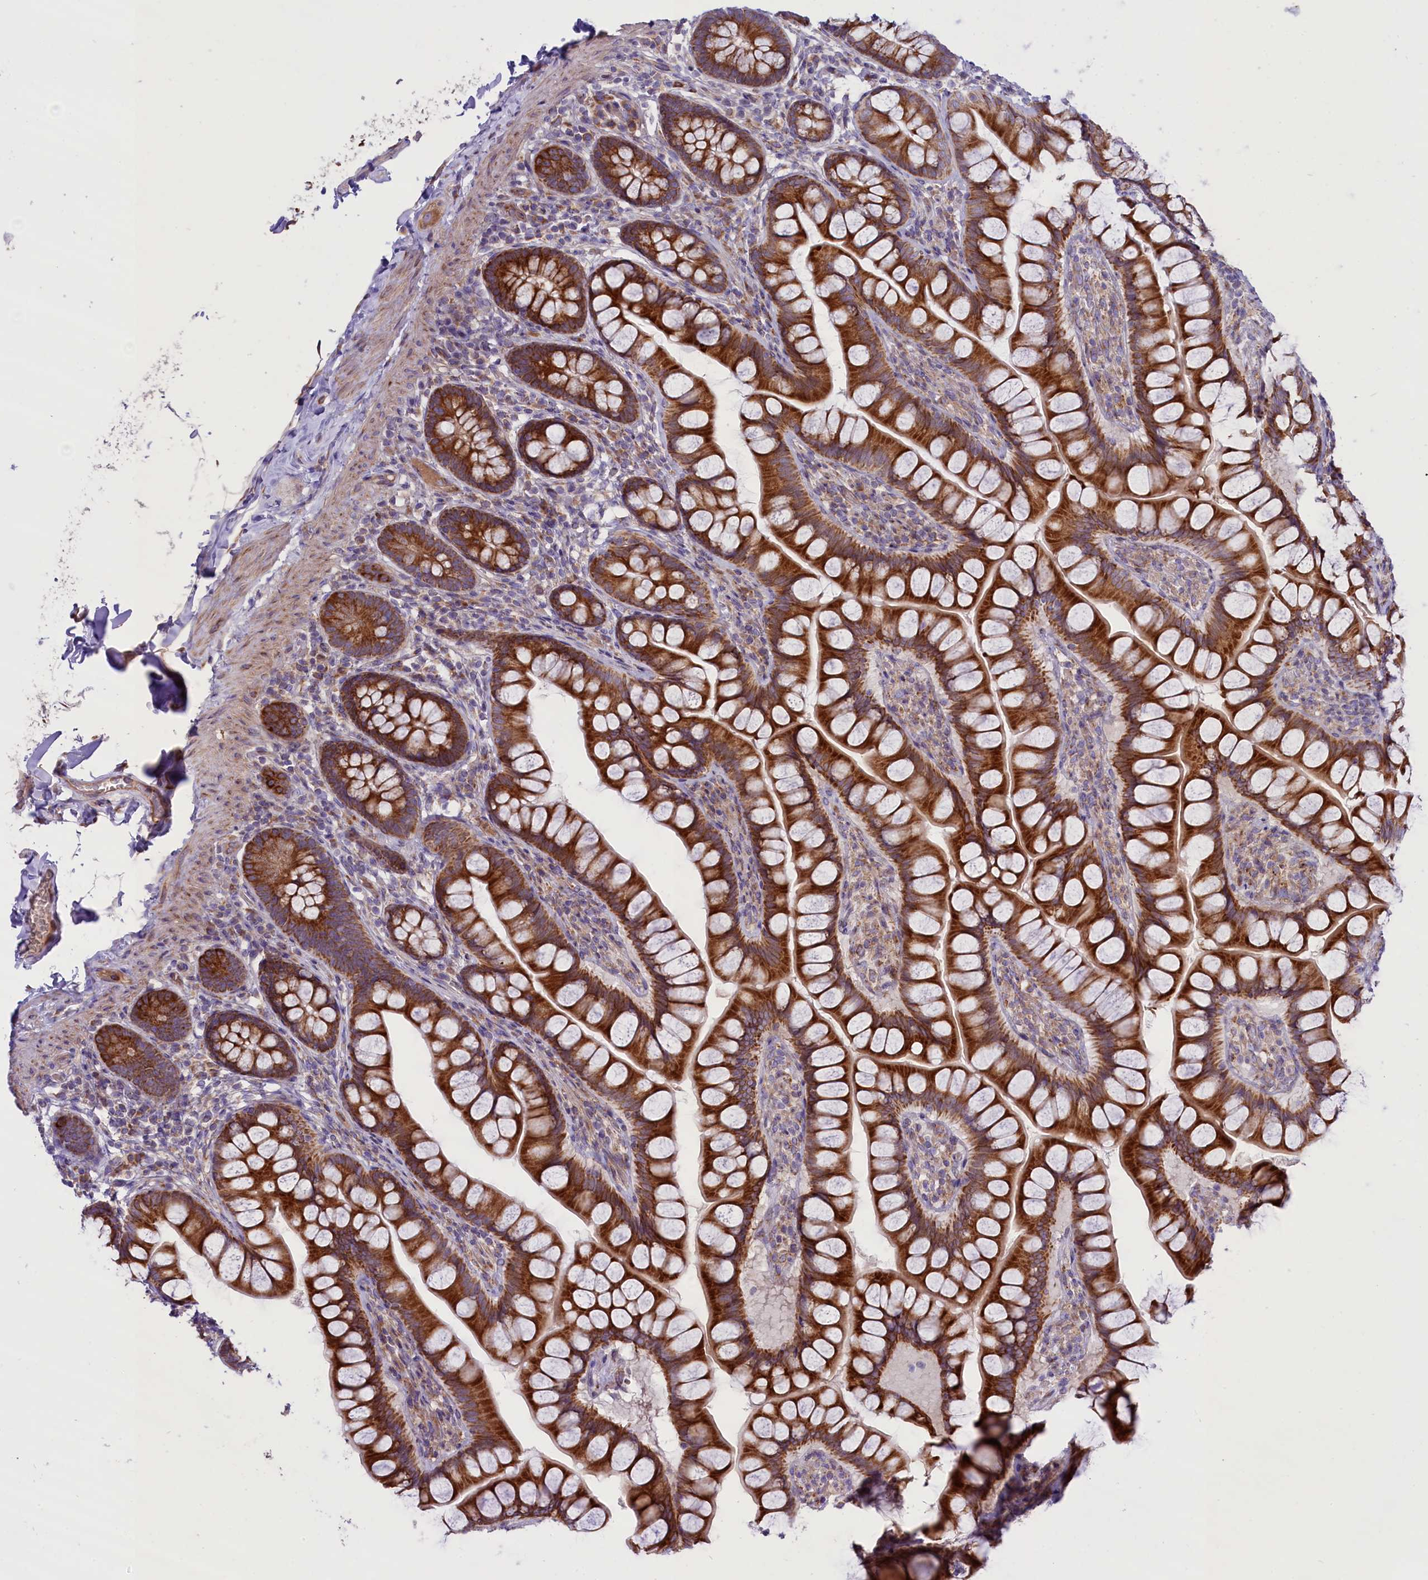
{"staining": {"intensity": "strong", "quantity": ">75%", "location": "cytoplasmic/membranous"}, "tissue": "small intestine", "cell_type": "Glandular cells", "image_type": "normal", "snomed": [{"axis": "morphology", "description": "Normal tissue, NOS"}, {"axis": "topography", "description": "Small intestine"}], "caption": "Protein expression analysis of unremarkable human small intestine reveals strong cytoplasmic/membranous positivity in about >75% of glandular cells. (DAB (3,3'-diaminobenzidine) IHC, brown staining for protein, blue staining for nuclei).", "gene": "PTPRU", "patient": {"sex": "male", "age": 70}}